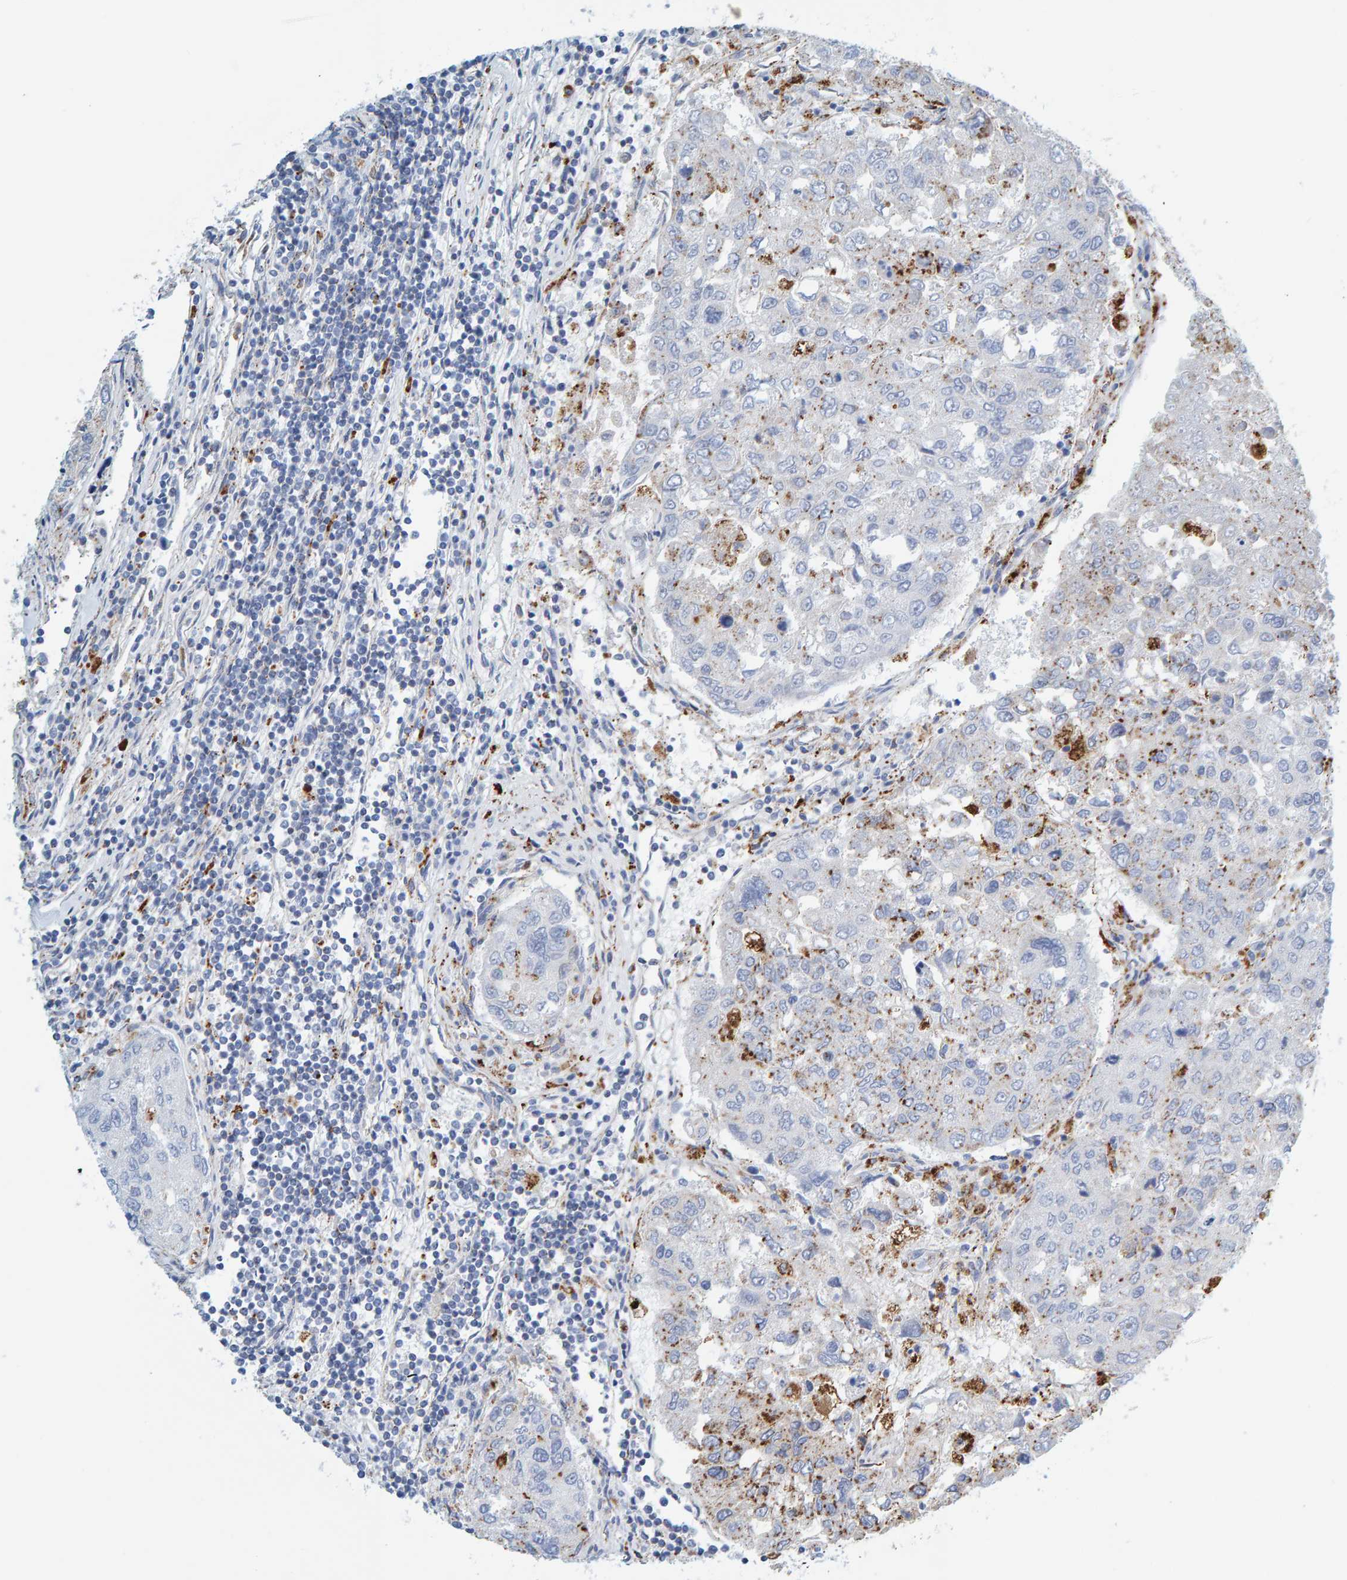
{"staining": {"intensity": "negative", "quantity": "none", "location": "none"}, "tissue": "urothelial cancer", "cell_type": "Tumor cells", "image_type": "cancer", "snomed": [{"axis": "morphology", "description": "Urothelial carcinoma, High grade"}, {"axis": "topography", "description": "Lymph node"}, {"axis": "topography", "description": "Urinary bladder"}], "caption": "This is an immunohistochemistry (IHC) histopathology image of human urothelial cancer. There is no expression in tumor cells.", "gene": "BIN3", "patient": {"sex": "male", "age": 51}}